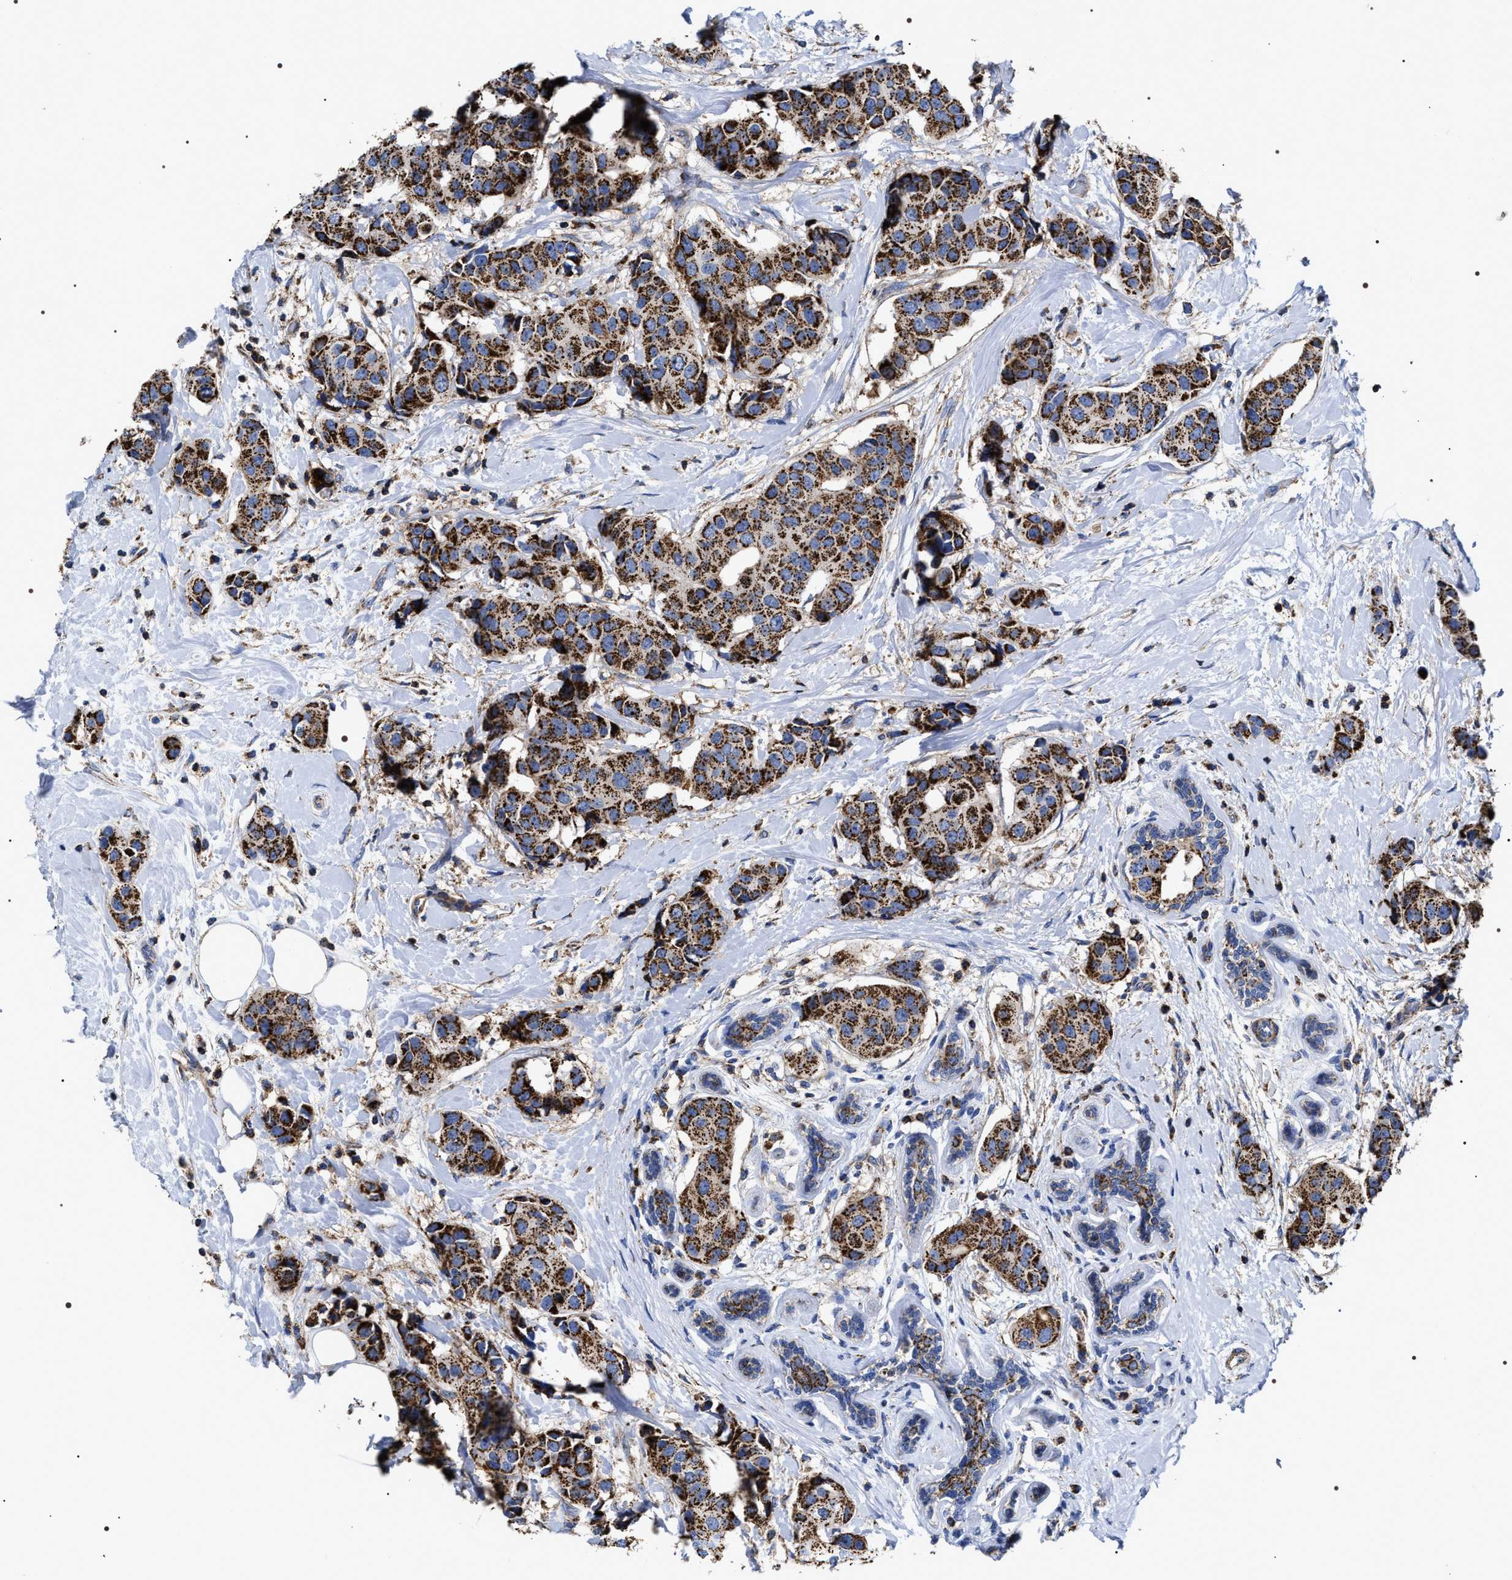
{"staining": {"intensity": "strong", "quantity": ">75%", "location": "cytoplasmic/membranous"}, "tissue": "breast cancer", "cell_type": "Tumor cells", "image_type": "cancer", "snomed": [{"axis": "morphology", "description": "Normal tissue, NOS"}, {"axis": "morphology", "description": "Duct carcinoma"}, {"axis": "topography", "description": "Breast"}], "caption": "Brown immunohistochemical staining in infiltrating ductal carcinoma (breast) displays strong cytoplasmic/membranous staining in approximately >75% of tumor cells.", "gene": "COG5", "patient": {"sex": "female", "age": 39}}